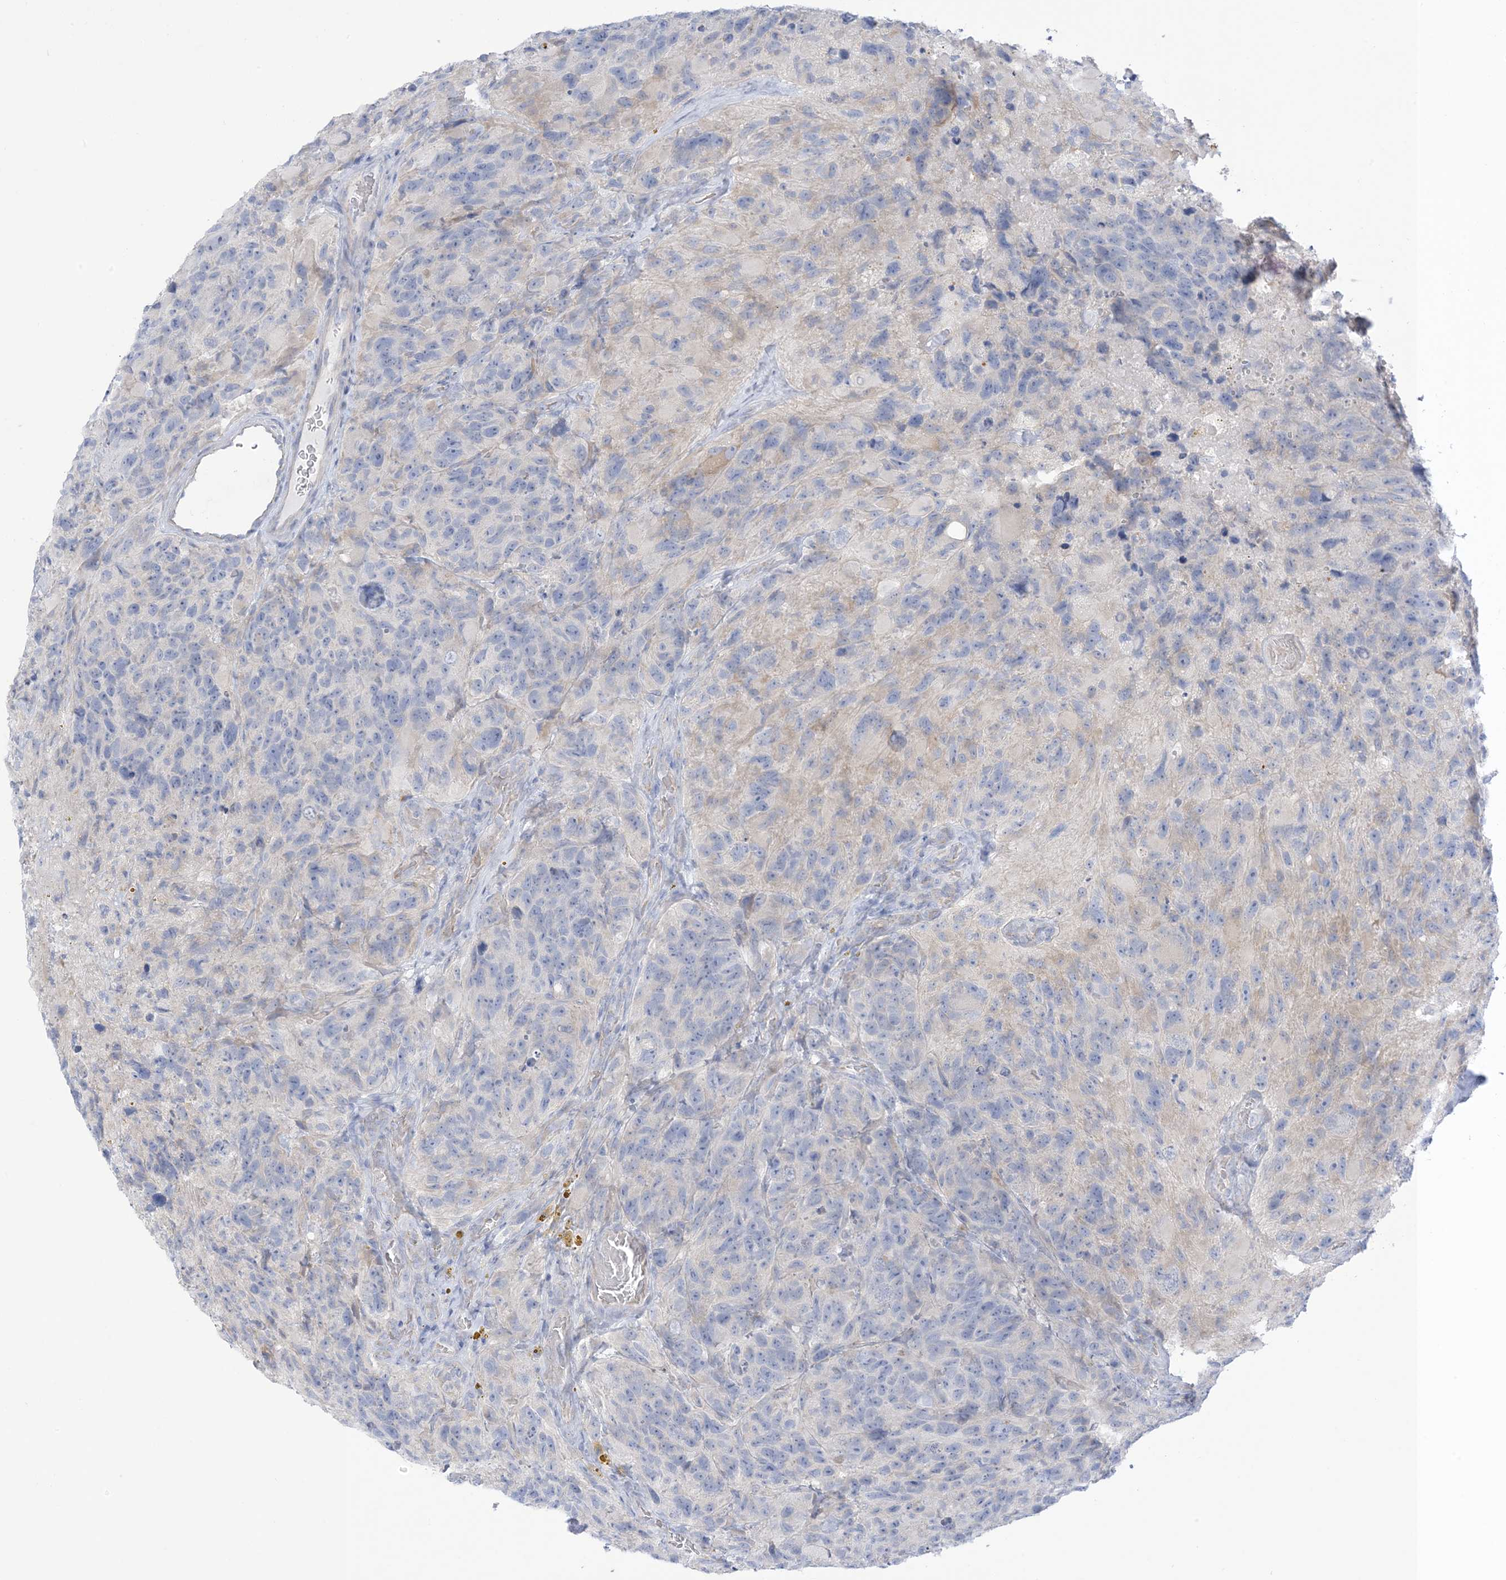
{"staining": {"intensity": "negative", "quantity": "none", "location": "none"}, "tissue": "glioma", "cell_type": "Tumor cells", "image_type": "cancer", "snomed": [{"axis": "morphology", "description": "Glioma, malignant, High grade"}, {"axis": "topography", "description": "Brain"}], "caption": "The histopathology image shows no significant staining in tumor cells of glioma. Brightfield microscopy of immunohistochemistry (IHC) stained with DAB (brown) and hematoxylin (blue), captured at high magnification.", "gene": "XIRP2", "patient": {"sex": "male", "age": 69}}